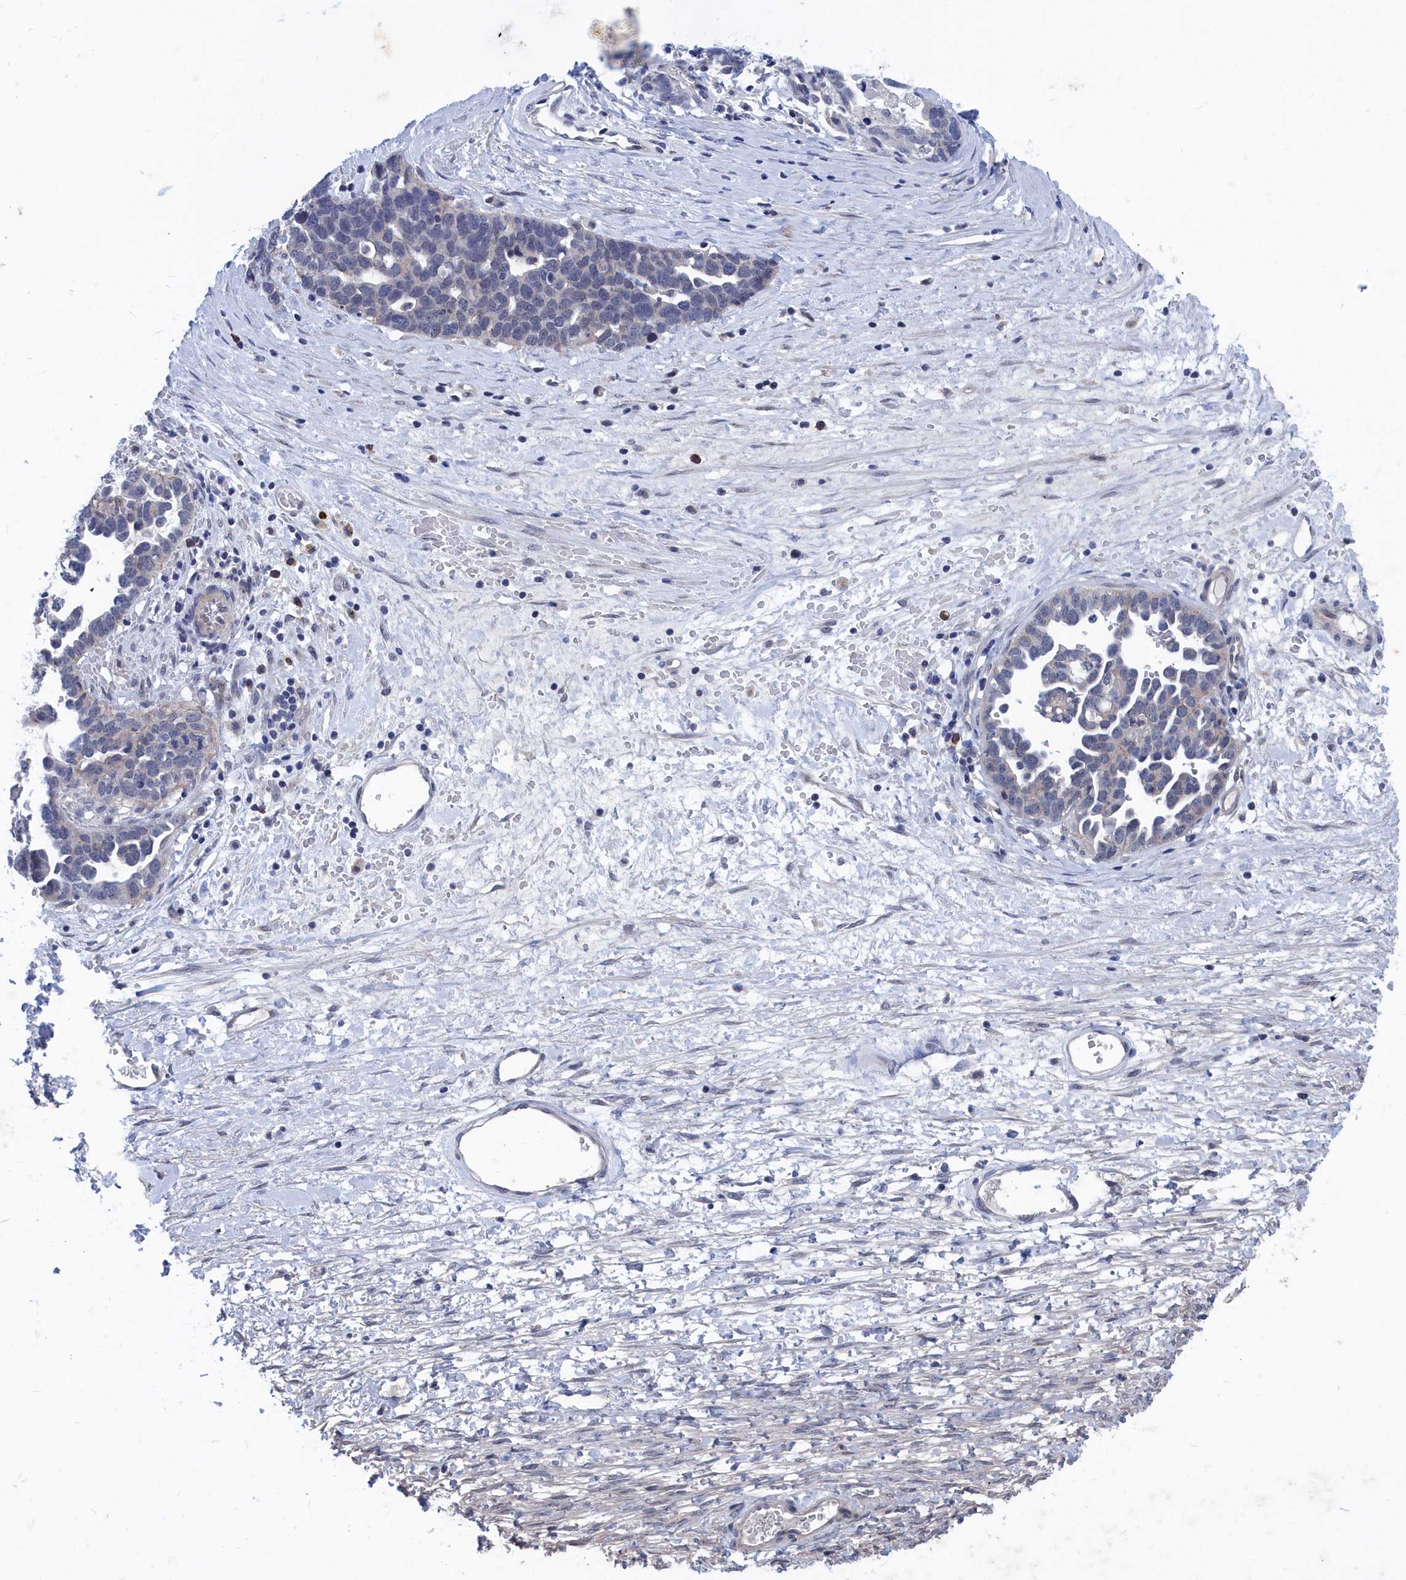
{"staining": {"intensity": "negative", "quantity": "none", "location": "none"}, "tissue": "ovarian cancer", "cell_type": "Tumor cells", "image_type": "cancer", "snomed": [{"axis": "morphology", "description": "Cystadenocarcinoma, serous, NOS"}, {"axis": "topography", "description": "Ovary"}], "caption": "Micrograph shows no protein positivity in tumor cells of ovarian cancer tissue.", "gene": "MARCHF3", "patient": {"sex": "female", "age": 54}}